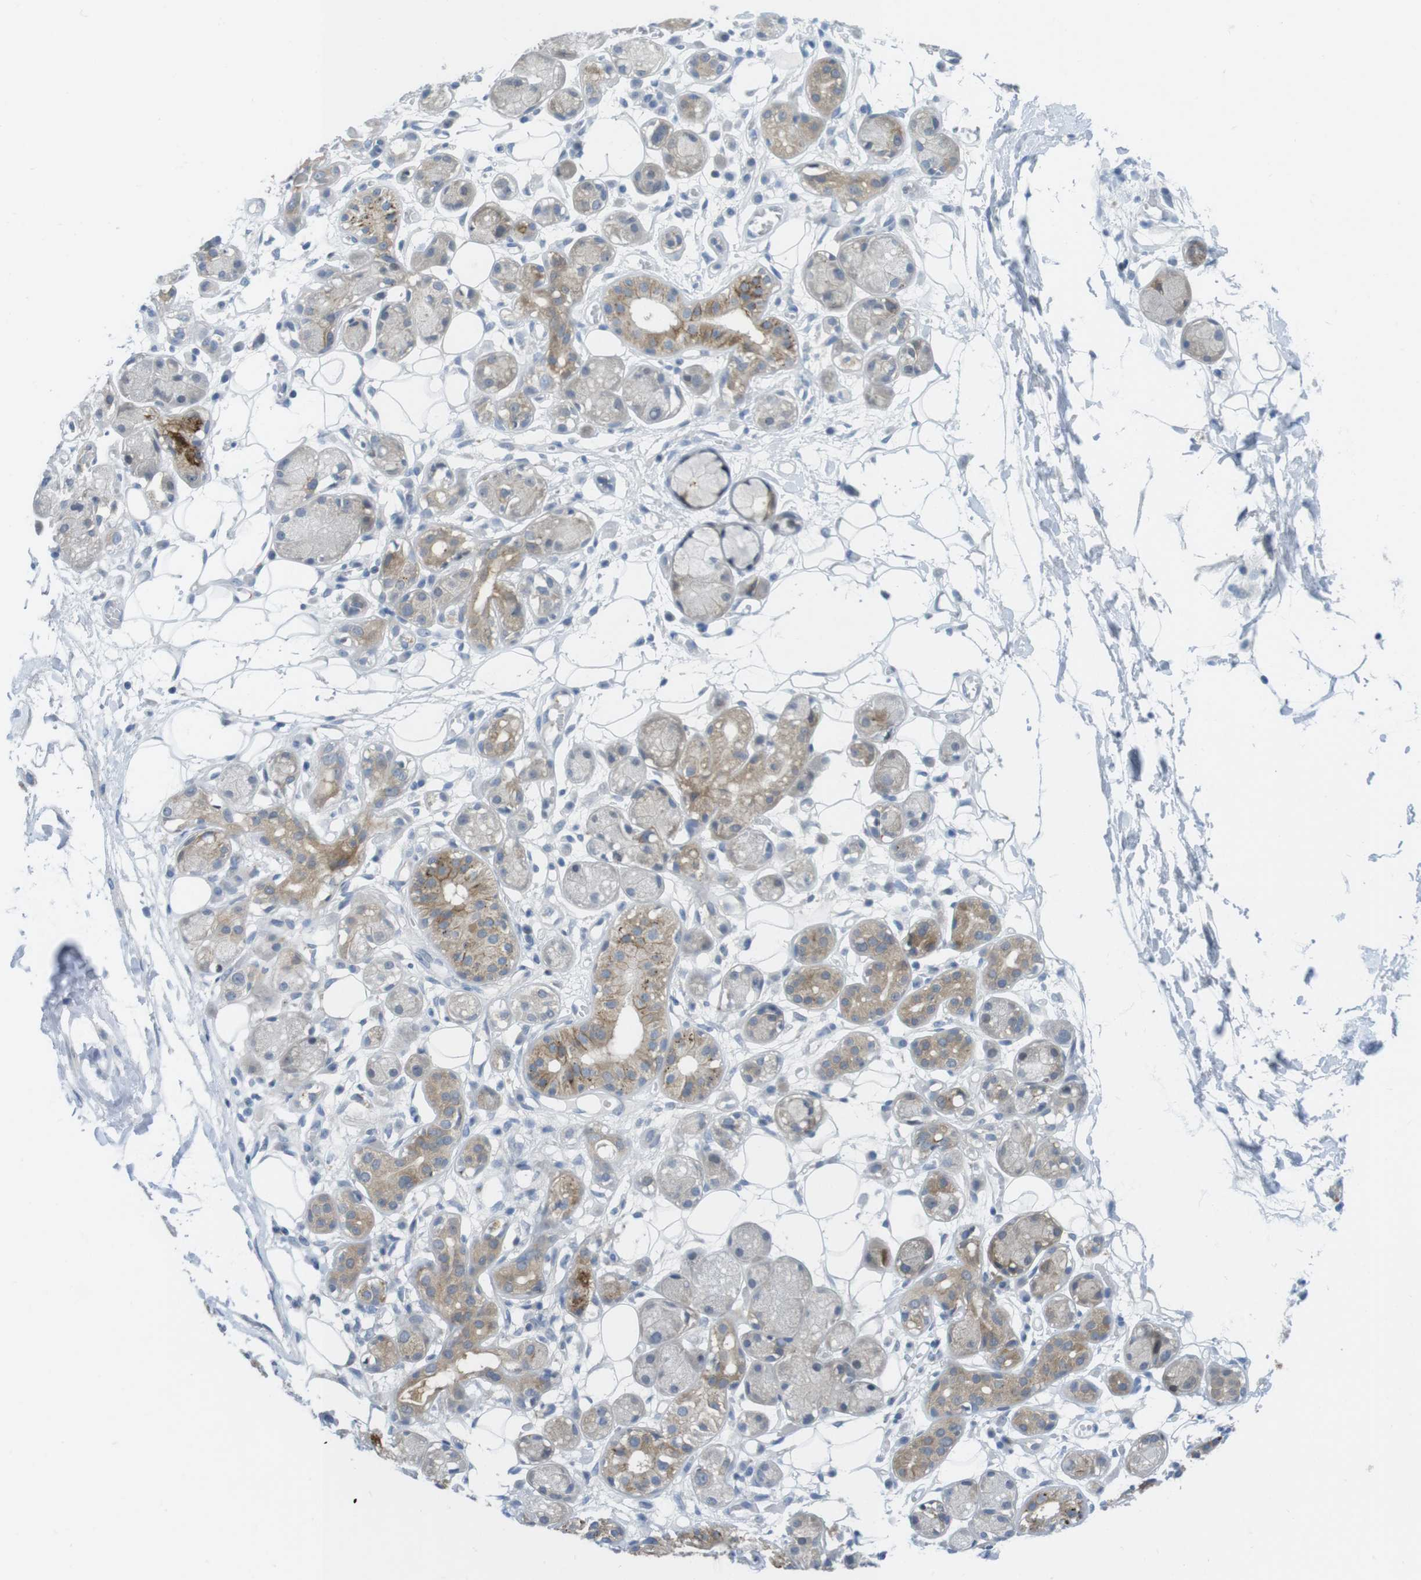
{"staining": {"intensity": "negative", "quantity": "none", "location": "none"}, "tissue": "adipose tissue", "cell_type": "Adipocytes", "image_type": "normal", "snomed": [{"axis": "morphology", "description": "Normal tissue, NOS"}, {"axis": "morphology", "description": "Inflammation, NOS"}, {"axis": "topography", "description": "Vascular tissue"}, {"axis": "topography", "description": "Salivary gland"}], "caption": "The histopathology image displays no significant staining in adipocytes of adipose tissue.", "gene": "CASP2", "patient": {"sex": "female", "age": 75}}